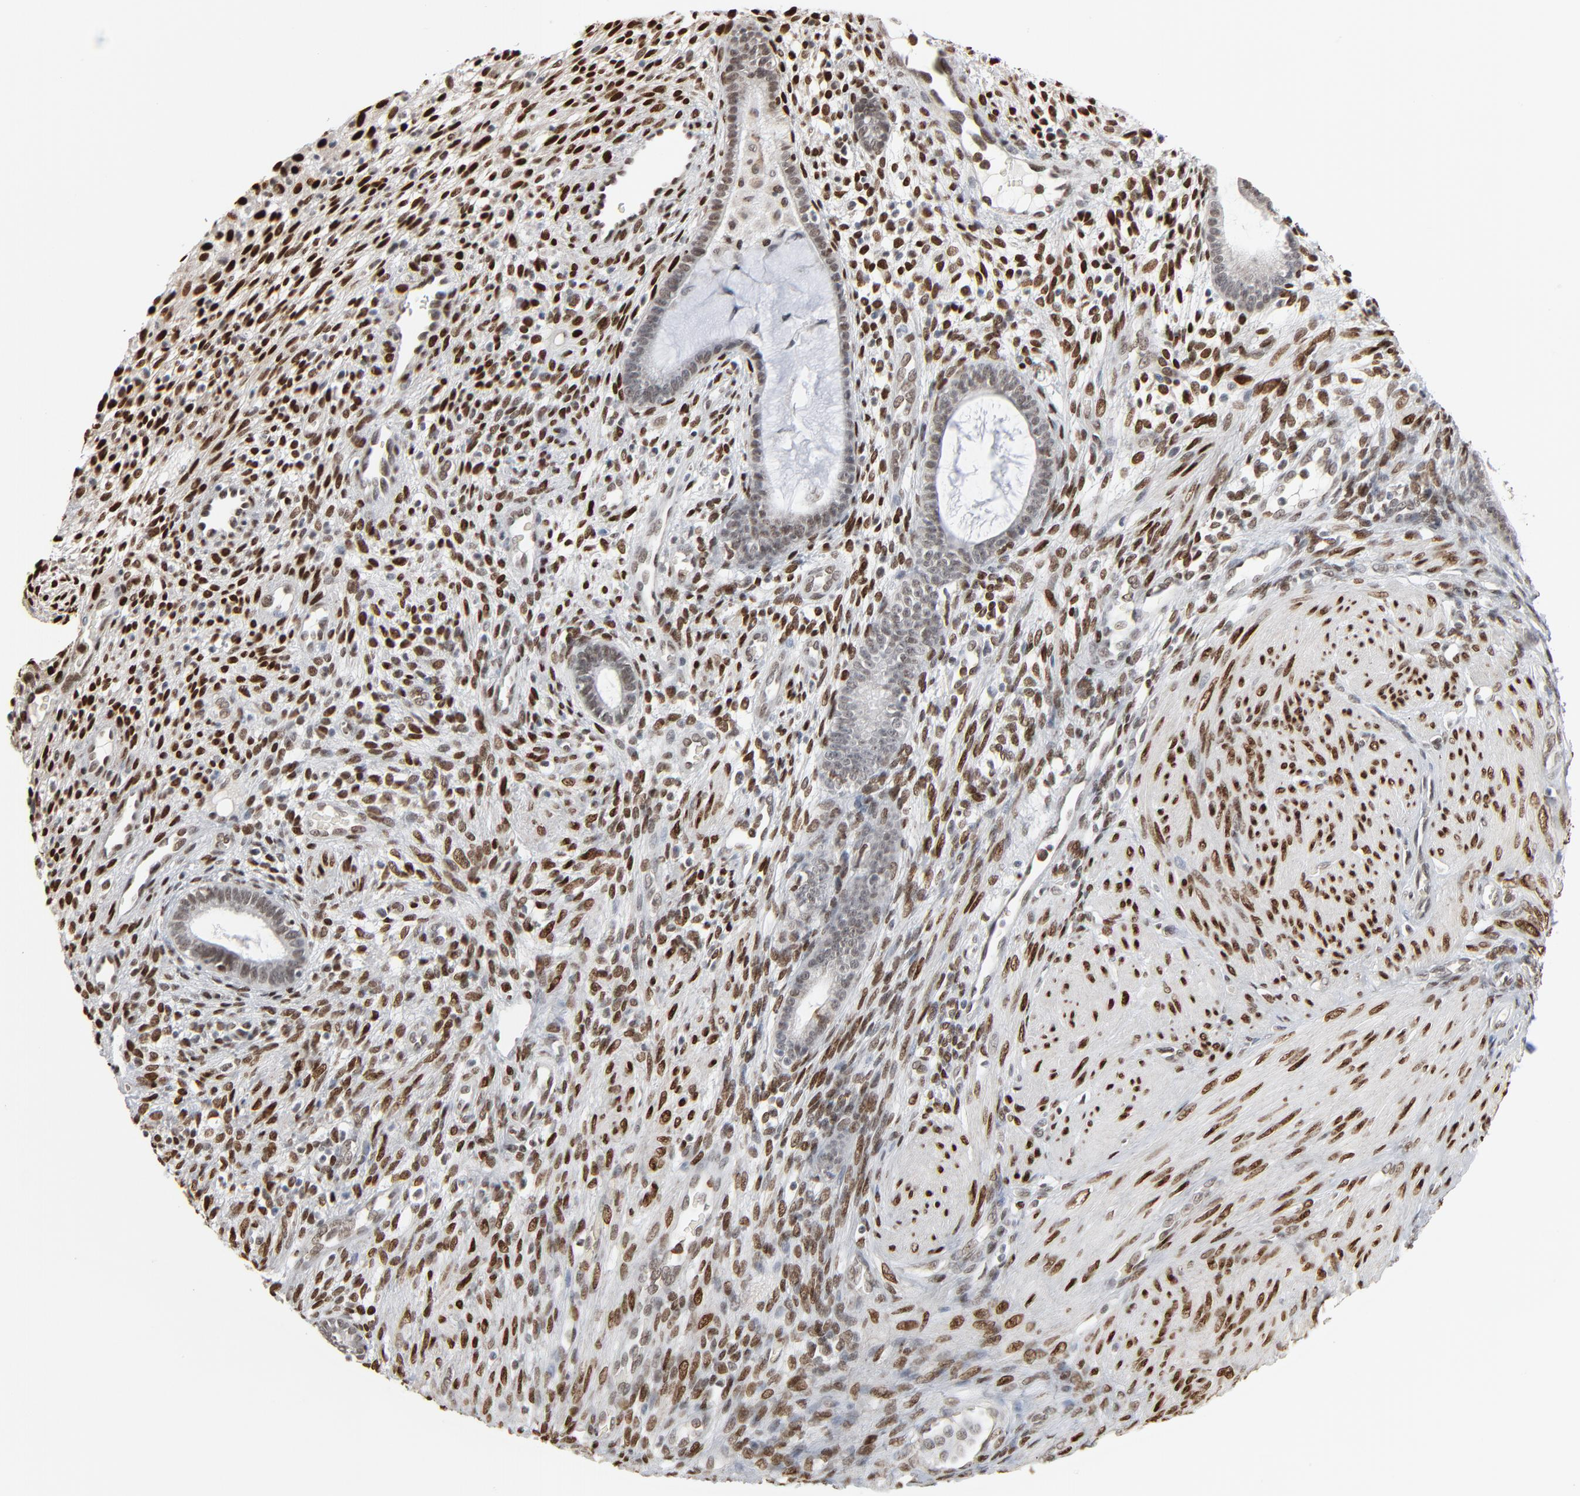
{"staining": {"intensity": "strong", "quantity": ">75%", "location": "nuclear"}, "tissue": "endometrium", "cell_type": "Cells in endometrial stroma", "image_type": "normal", "snomed": [{"axis": "morphology", "description": "Normal tissue, NOS"}, {"axis": "topography", "description": "Endometrium"}], "caption": "Cells in endometrial stroma reveal high levels of strong nuclear expression in approximately >75% of cells in normal endometrium.", "gene": "CUX1", "patient": {"sex": "female", "age": 72}}